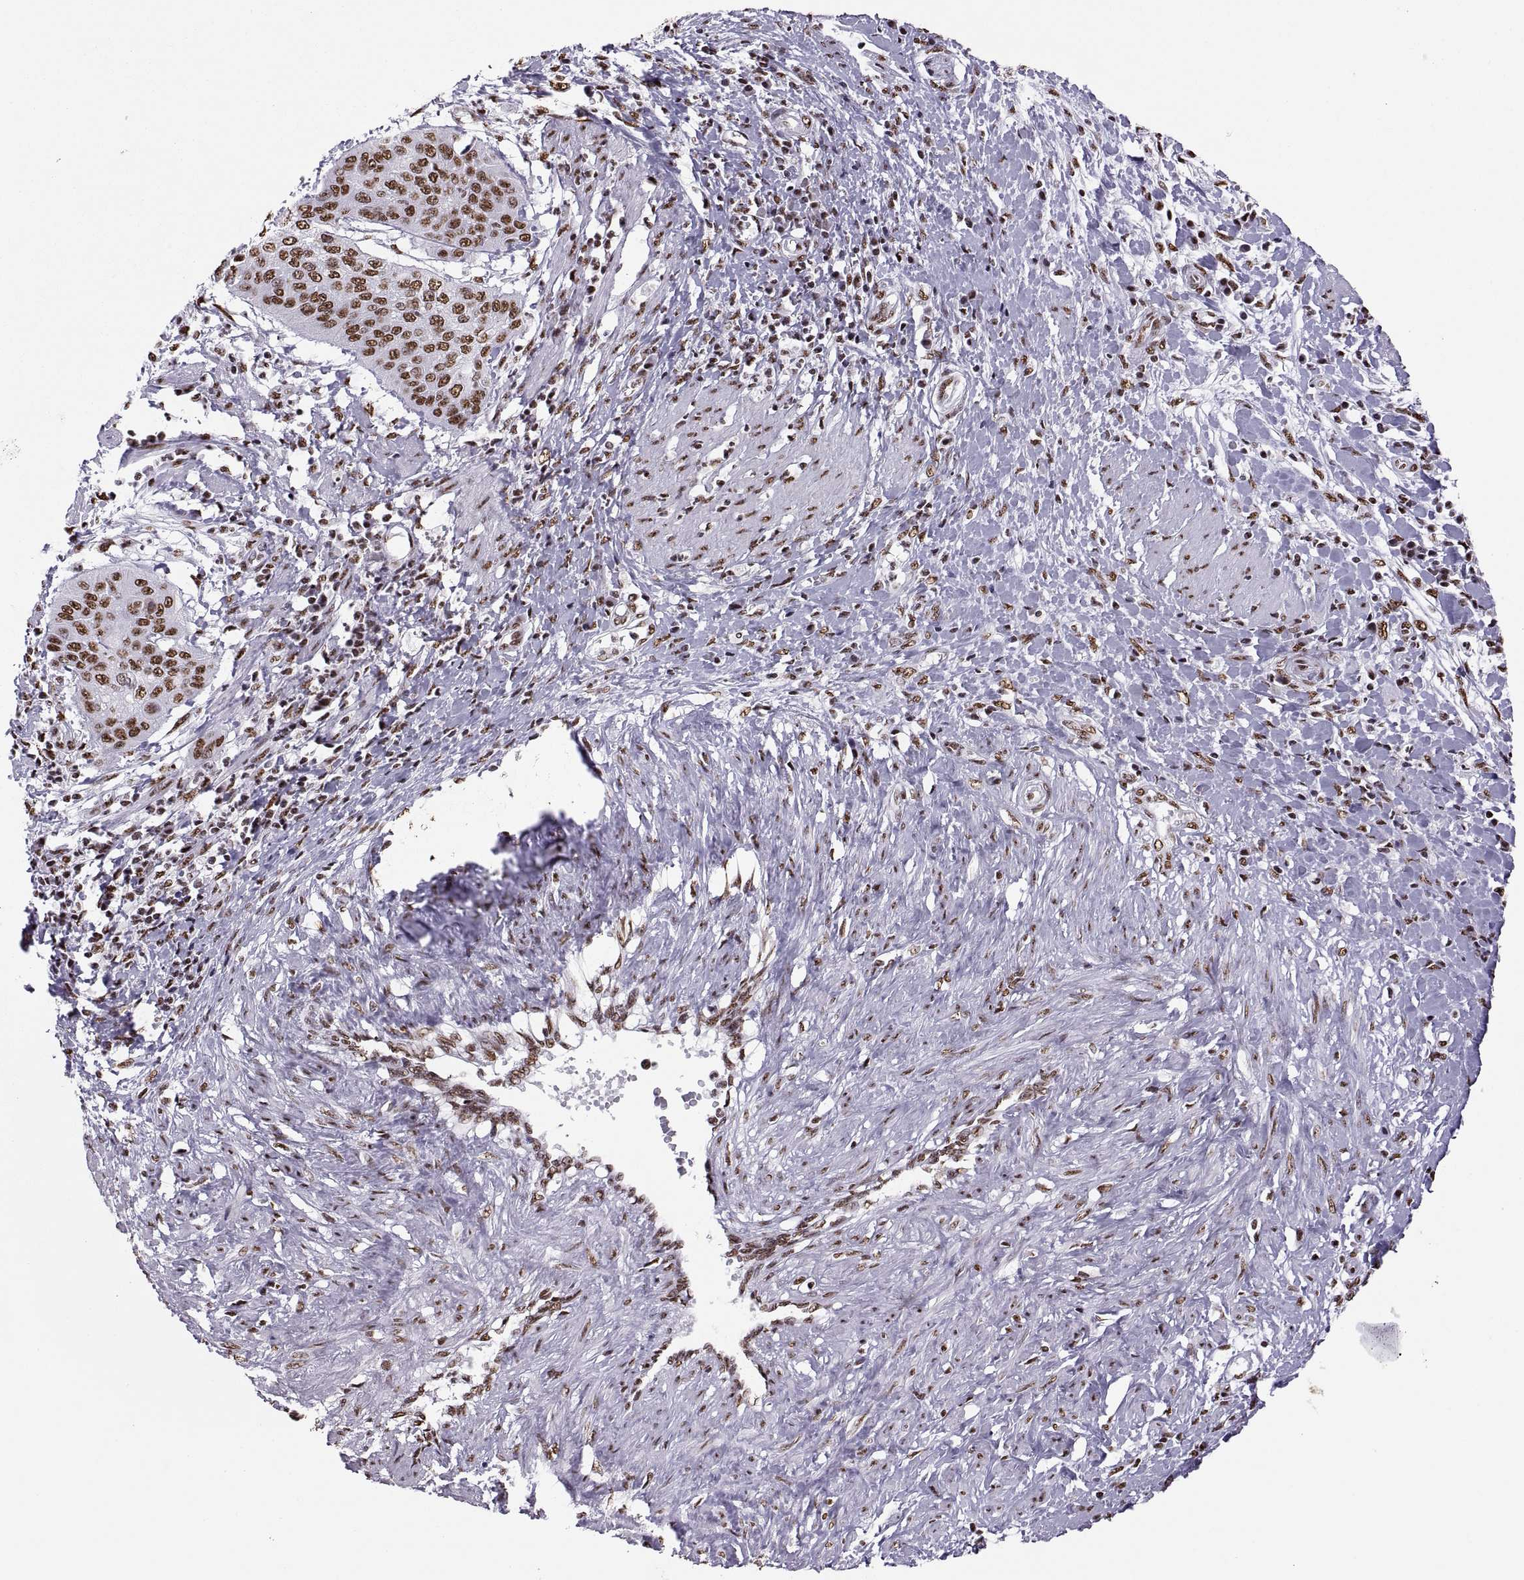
{"staining": {"intensity": "moderate", "quantity": ">75%", "location": "nuclear"}, "tissue": "cervical cancer", "cell_type": "Tumor cells", "image_type": "cancer", "snomed": [{"axis": "morphology", "description": "Squamous cell carcinoma, NOS"}, {"axis": "topography", "description": "Cervix"}], "caption": "Protein staining by immunohistochemistry displays moderate nuclear positivity in about >75% of tumor cells in cervical cancer.", "gene": "SNAI1", "patient": {"sex": "female", "age": 39}}